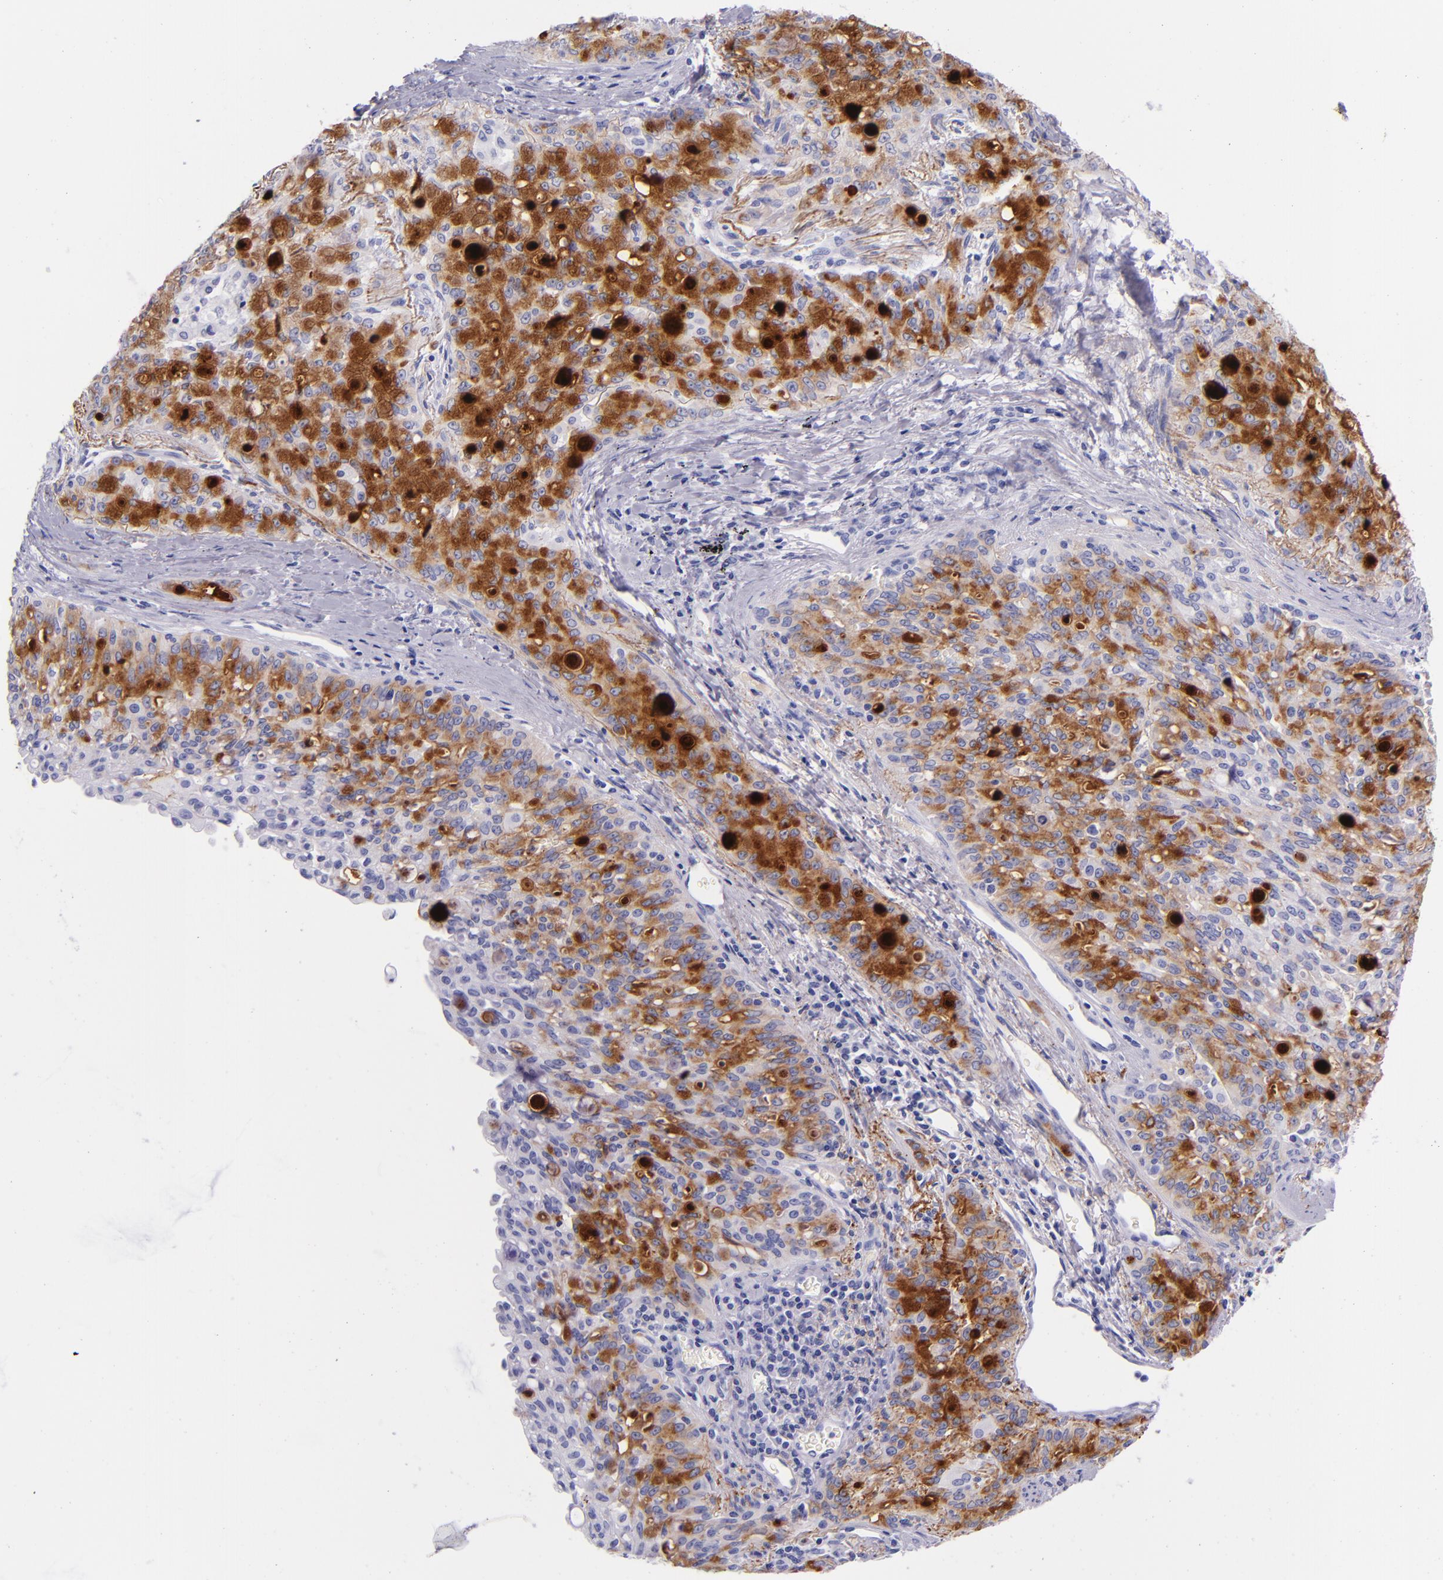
{"staining": {"intensity": "strong", "quantity": "25%-75%", "location": "cytoplasmic/membranous"}, "tissue": "lung cancer", "cell_type": "Tumor cells", "image_type": "cancer", "snomed": [{"axis": "morphology", "description": "Adenocarcinoma, NOS"}, {"axis": "topography", "description": "Lung"}], "caption": "There is high levels of strong cytoplasmic/membranous positivity in tumor cells of lung adenocarcinoma, as demonstrated by immunohistochemical staining (brown color).", "gene": "SFTPB", "patient": {"sex": "female", "age": 44}}